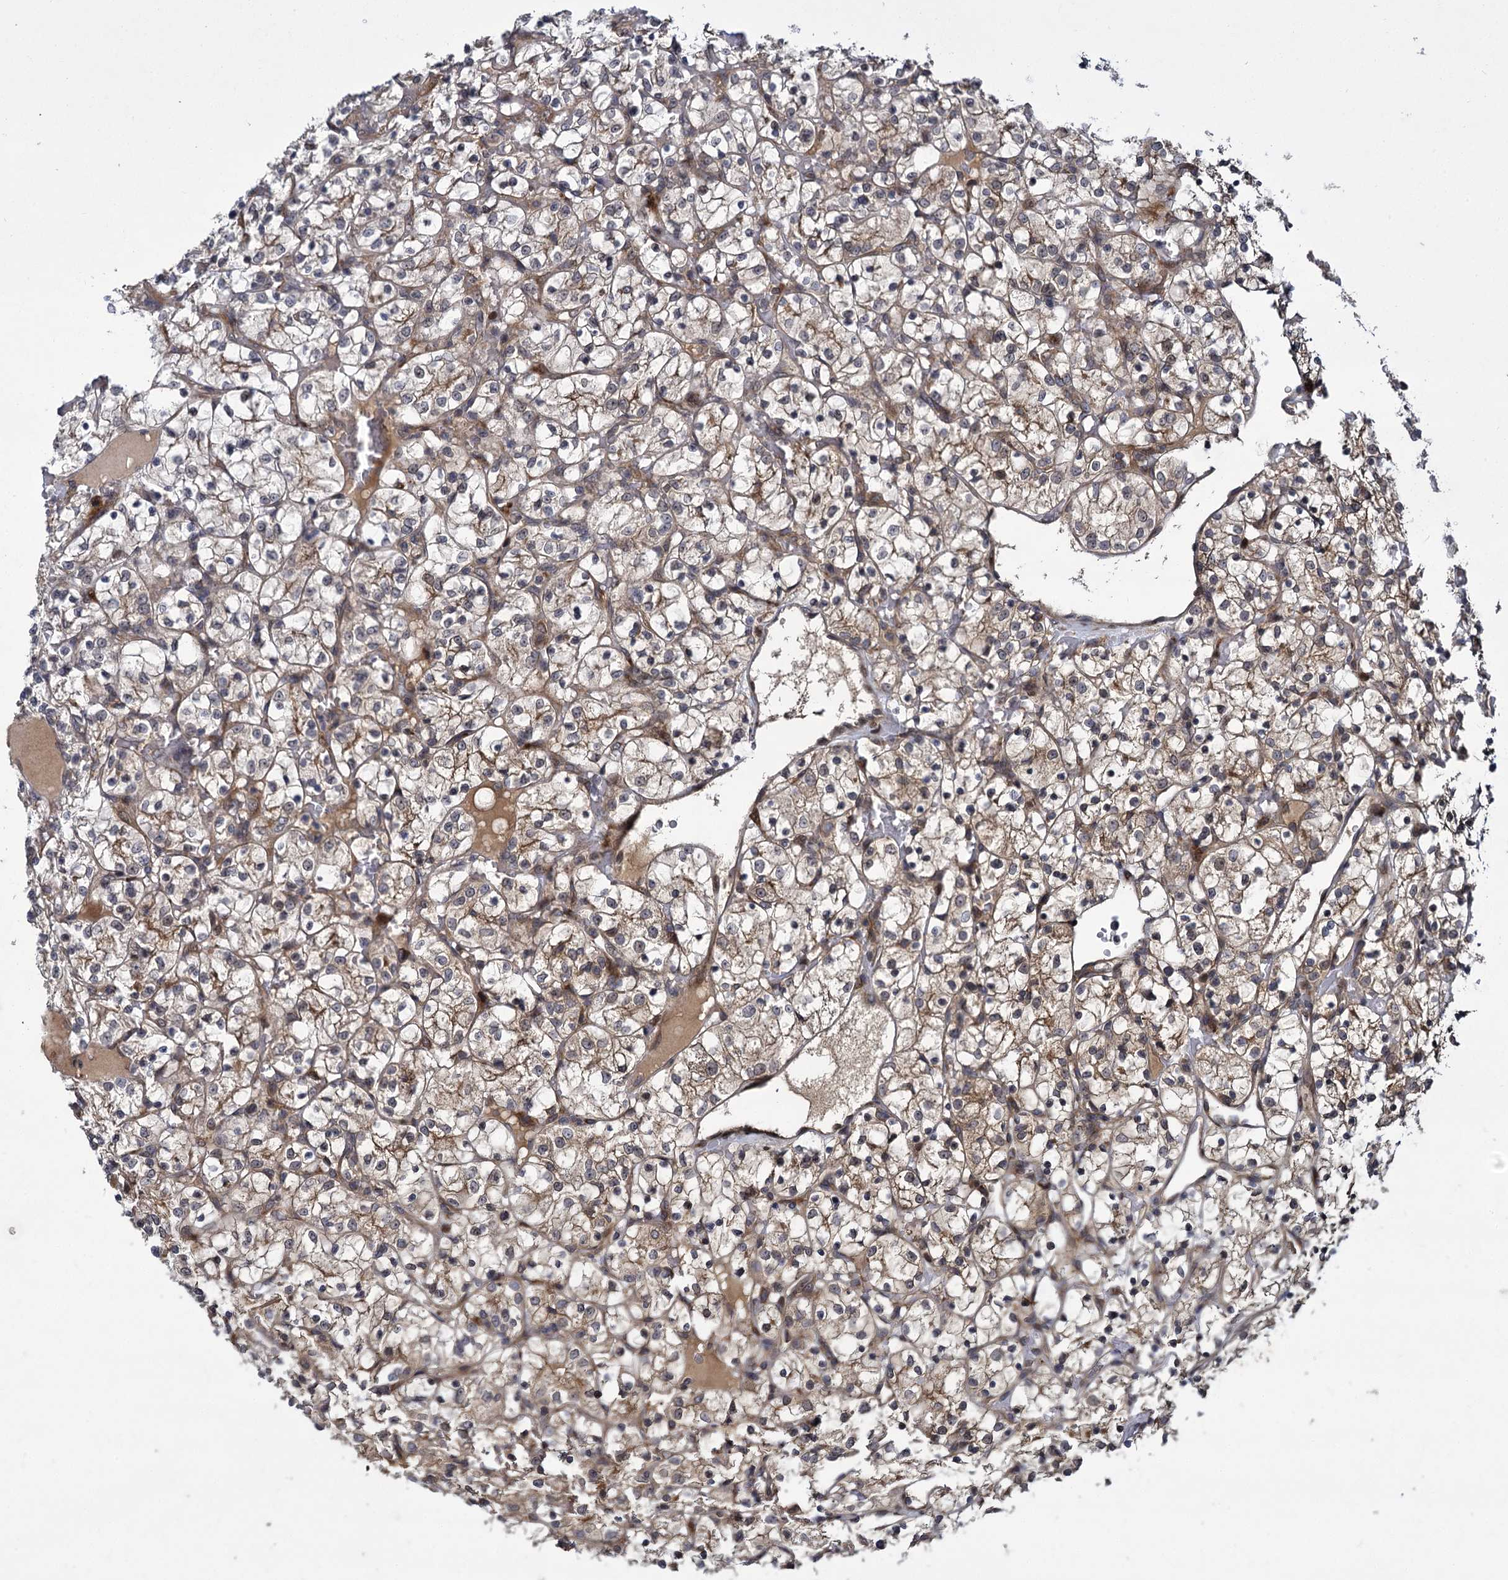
{"staining": {"intensity": "weak", "quantity": ">75%", "location": "cytoplasmic/membranous"}, "tissue": "renal cancer", "cell_type": "Tumor cells", "image_type": "cancer", "snomed": [{"axis": "morphology", "description": "Adenocarcinoma, NOS"}, {"axis": "topography", "description": "Kidney"}], "caption": "Adenocarcinoma (renal) was stained to show a protein in brown. There is low levels of weak cytoplasmic/membranous expression in about >75% of tumor cells.", "gene": "INPPL1", "patient": {"sex": "female", "age": 69}}